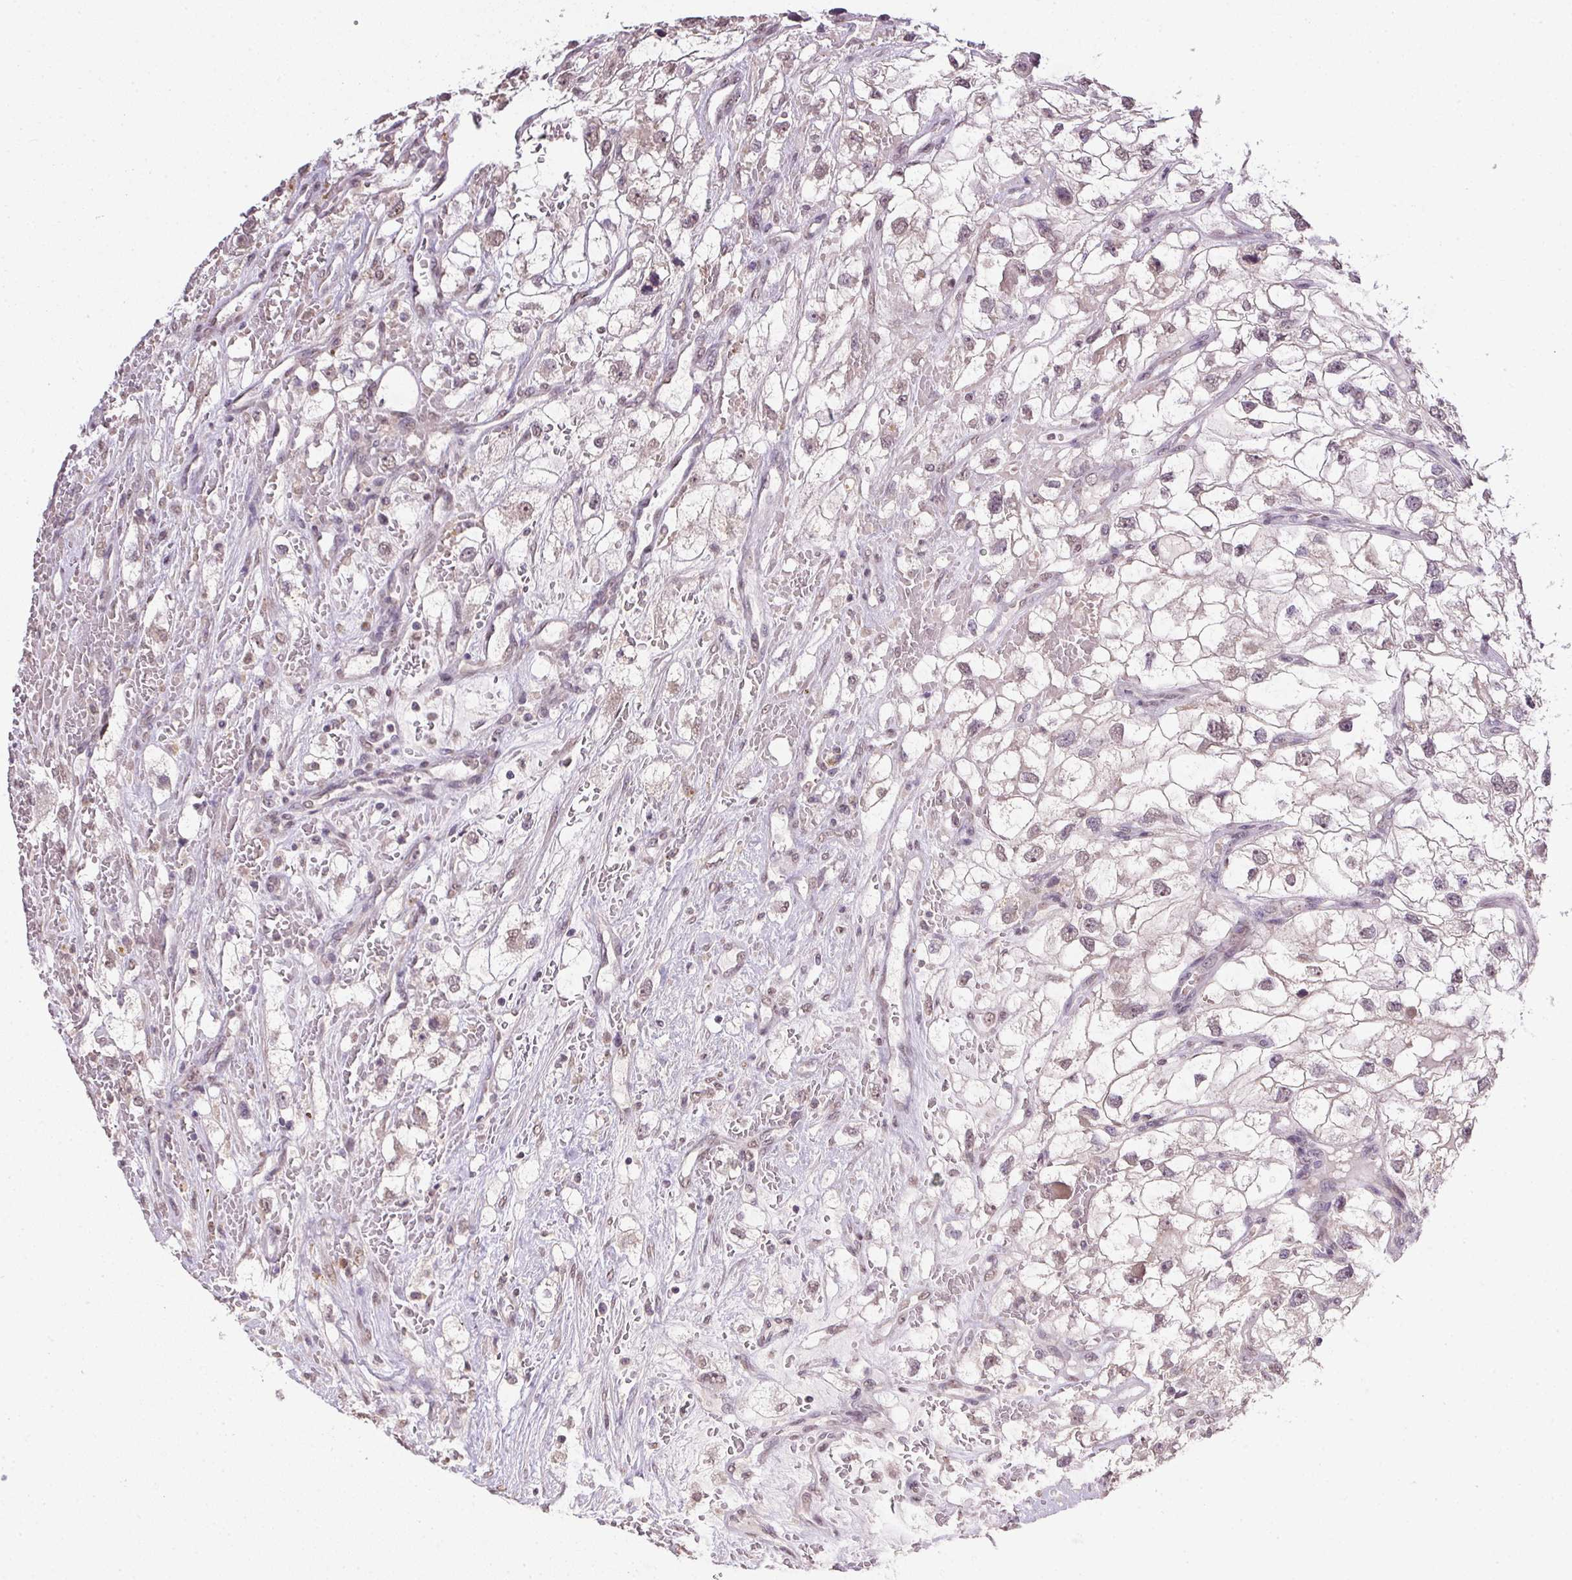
{"staining": {"intensity": "weak", "quantity": "<25%", "location": "nuclear"}, "tissue": "renal cancer", "cell_type": "Tumor cells", "image_type": "cancer", "snomed": [{"axis": "morphology", "description": "Adenocarcinoma, NOS"}, {"axis": "topography", "description": "Kidney"}], "caption": "Immunohistochemistry (IHC) of renal cancer displays no expression in tumor cells.", "gene": "PPP4R4", "patient": {"sex": "male", "age": 59}}